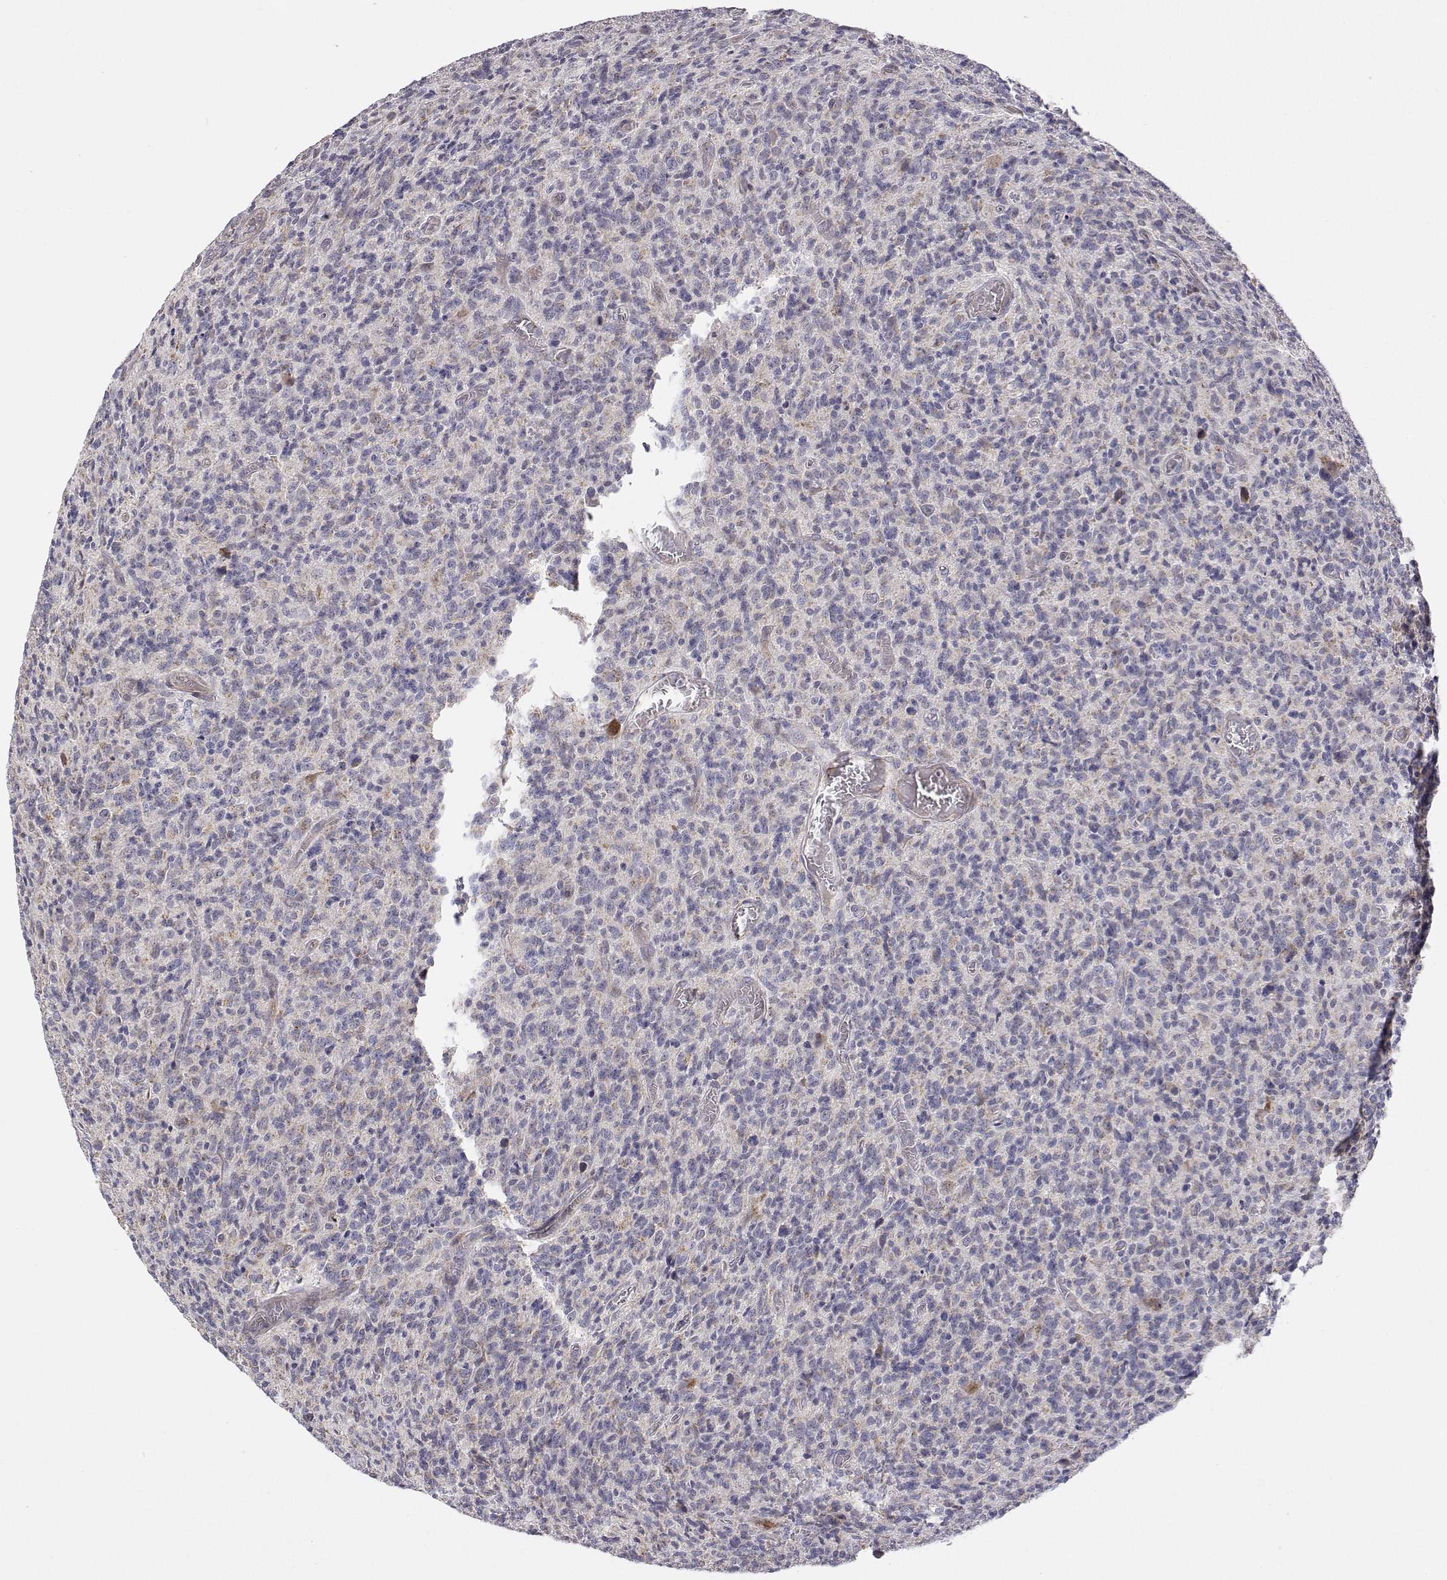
{"staining": {"intensity": "negative", "quantity": "none", "location": "none"}, "tissue": "glioma", "cell_type": "Tumor cells", "image_type": "cancer", "snomed": [{"axis": "morphology", "description": "Glioma, malignant, High grade"}, {"axis": "topography", "description": "Brain"}], "caption": "Immunohistochemistry (IHC) image of neoplastic tissue: human malignant glioma (high-grade) stained with DAB exhibits no significant protein staining in tumor cells.", "gene": "MRPL3", "patient": {"sex": "male", "age": 76}}